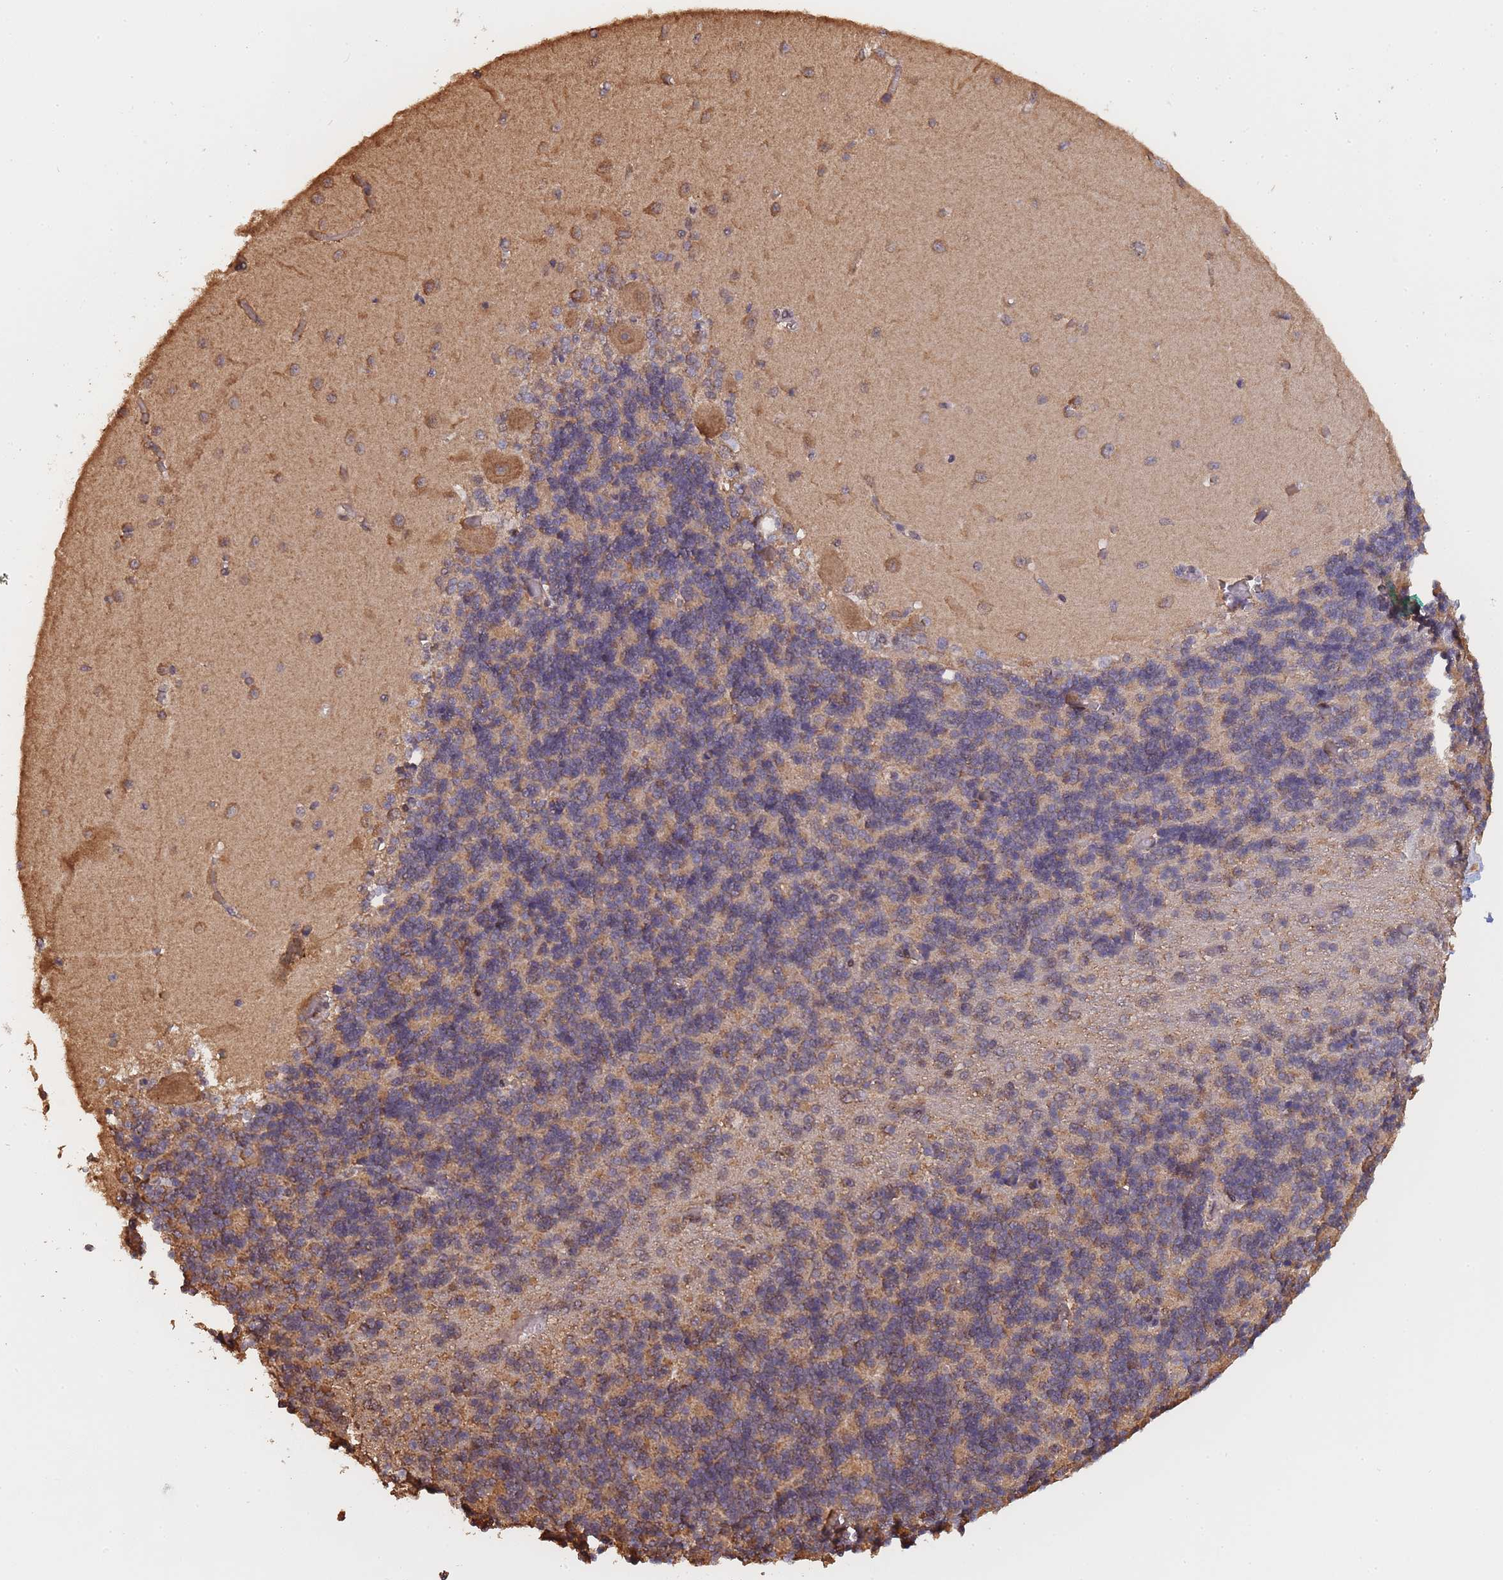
{"staining": {"intensity": "negative", "quantity": "none", "location": "none"}, "tissue": "cerebellum", "cell_type": "Cells in granular layer", "image_type": "normal", "snomed": [{"axis": "morphology", "description": "Normal tissue, NOS"}, {"axis": "topography", "description": "Cerebellum"}], "caption": "High power microscopy micrograph of an IHC histopathology image of unremarkable cerebellum, revealing no significant staining in cells in granular layer.", "gene": "METRN", "patient": {"sex": "male", "age": 37}}